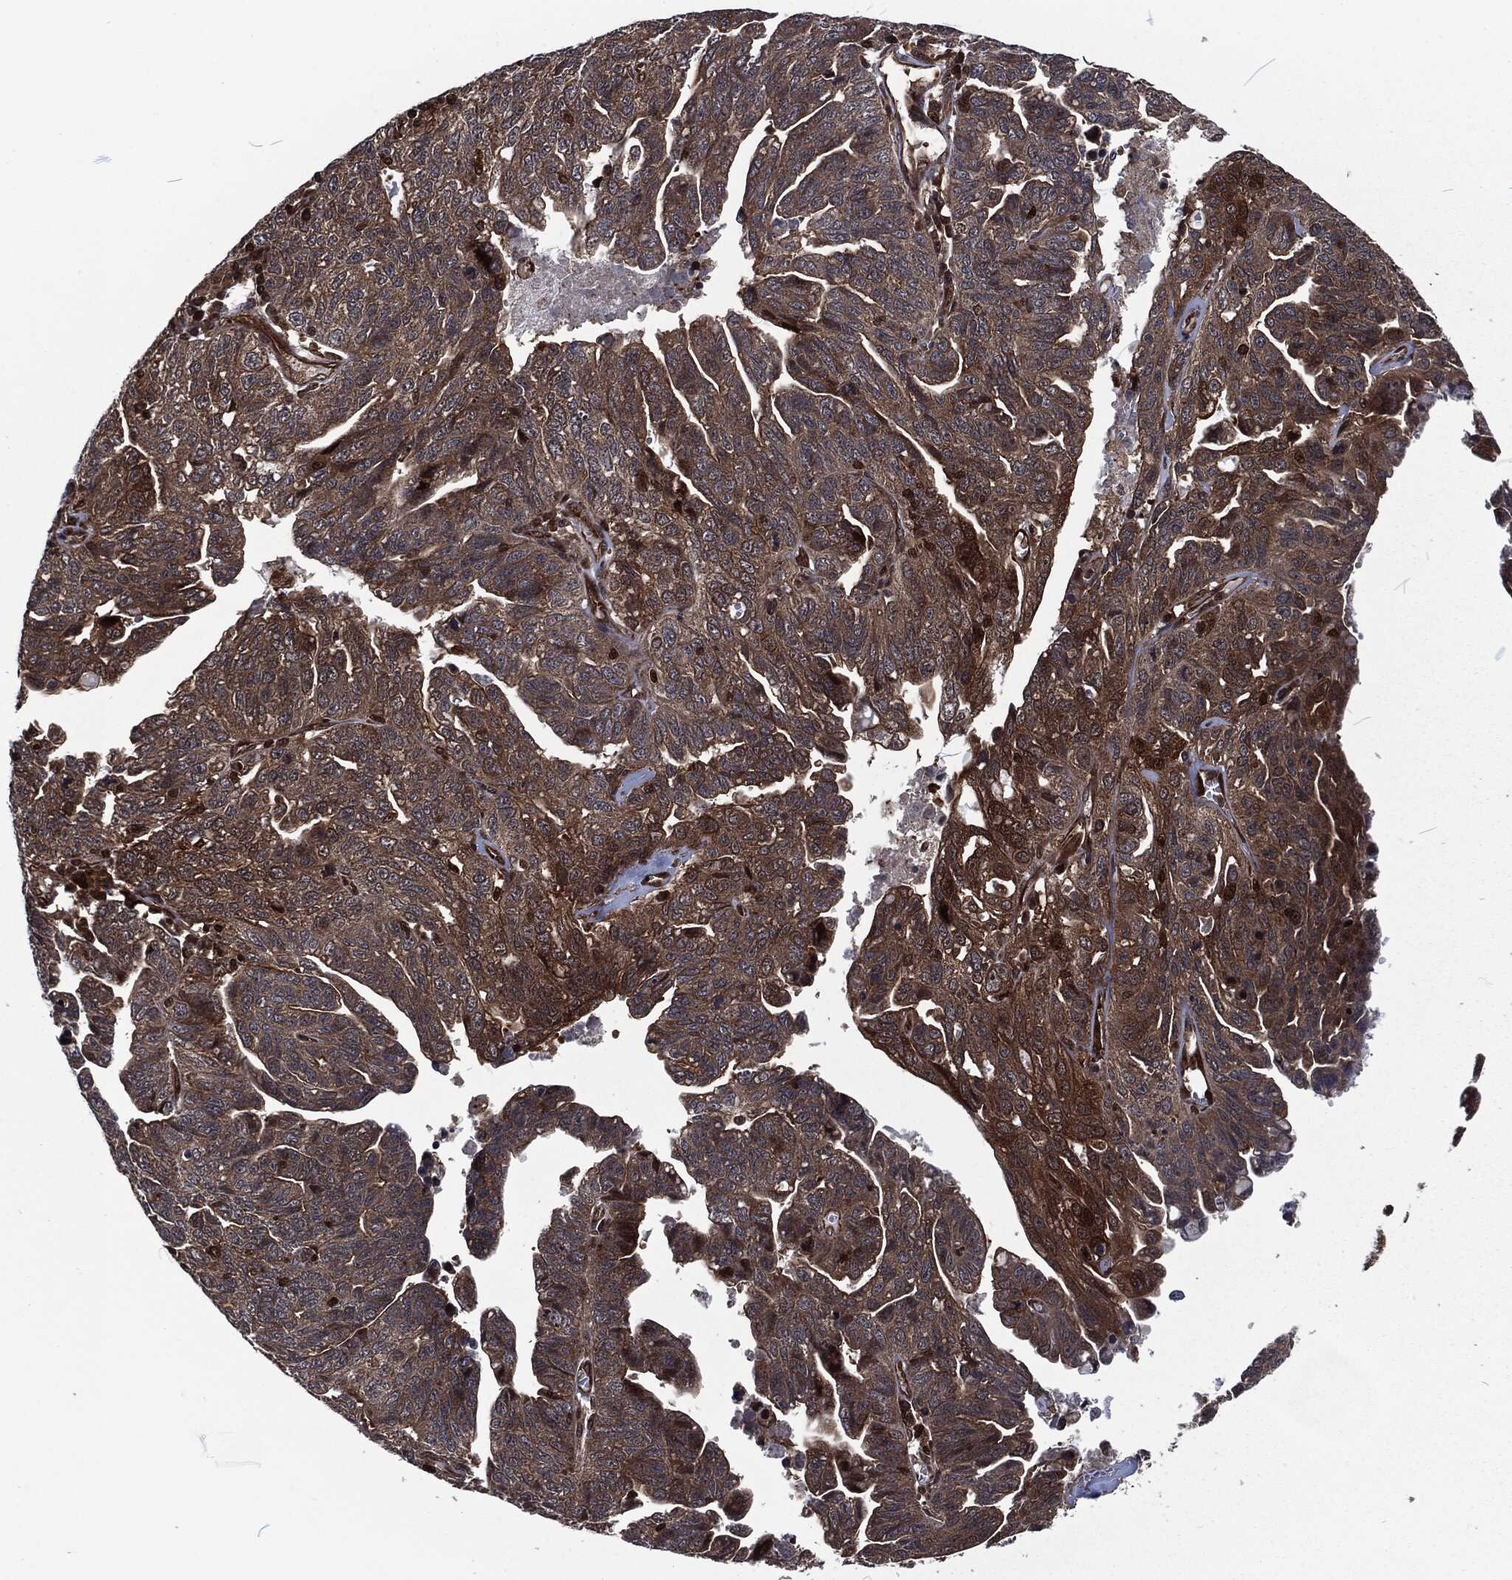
{"staining": {"intensity": "weak", "quantity": ">75%", "location": "cytoplasmic/membranous"}, "tissue": "ovarian cancer", "cell_type": "Tumor cells", "image_type": "cancer", "snomed": [{"axis": "morphology", "description": "Cystadenocarcinoma, serous, NOS"}, {"axis": "topography", "description": "Ovary"}], "caption": "About >75% of tumor cells in serous cystadenocarcinoma (ovarian) show weak cytoplasmic/membranous protein staining as visualized by brown immunohistochemical staining.", "gene": "CMPK2", "patient": {"sex": "female", "age": 71}}